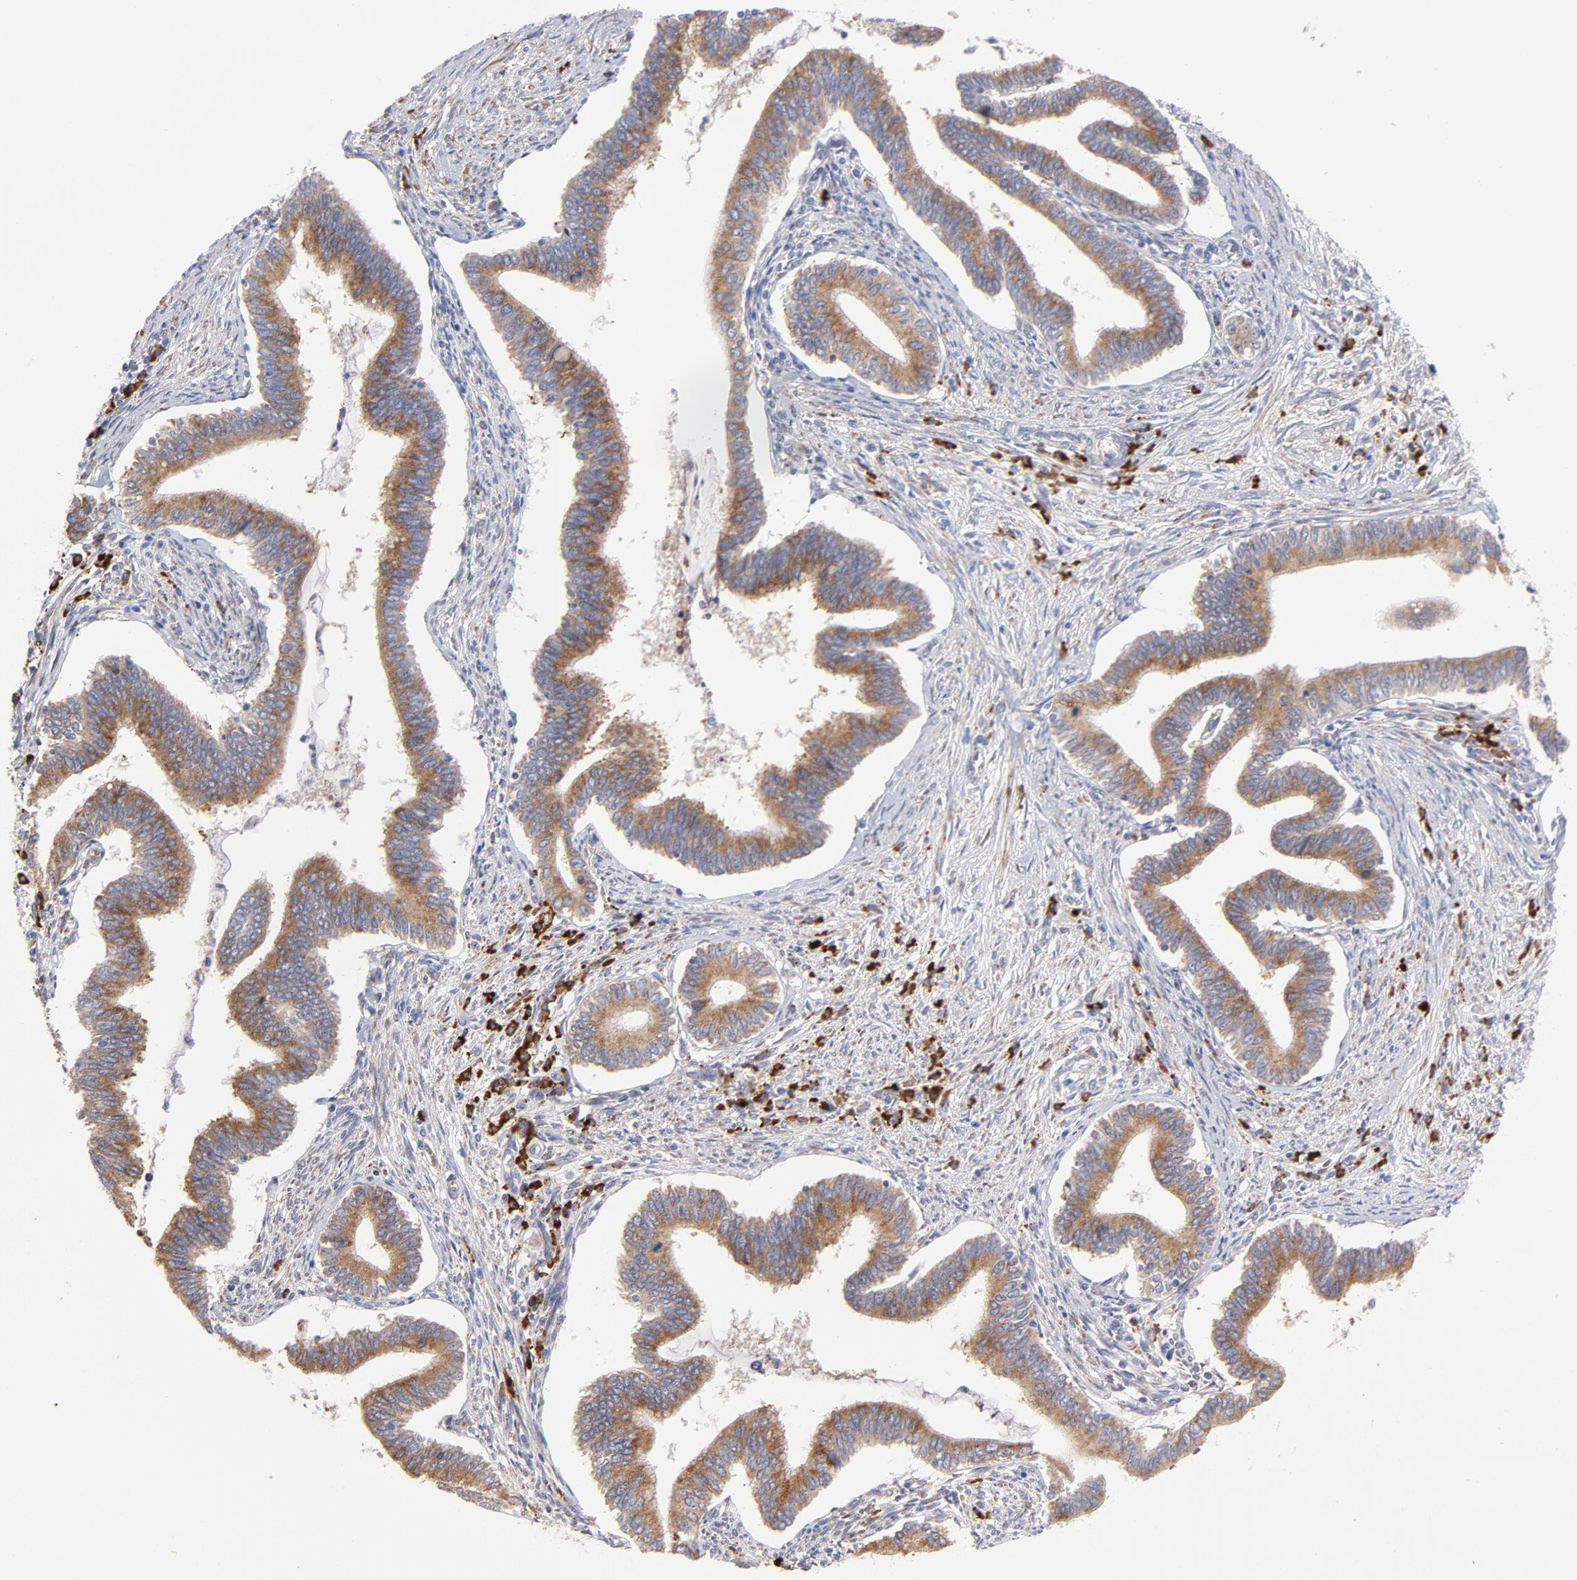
{"staining": {"intensity": "moderate", "quantity": ">75%", "location": "cytoplasmic/membranous"}, "tissue": "cervical cancer", "cell_type": "Tumor cells", "image_type": "cancer", "snomed": [{"axis": "morphology", "description": "Adenocarcinoma, NOS"}, {"axis": "topography", "description": "Cervix"}], "caption": "Cervical adenocarcinoma stained with IHC exhibits moderate cytoplasmic/membranous expression in approximately >75% of tumor cells.", "gene": "RAPGEF3", "patient": {"sex": "female", "age": 36}}